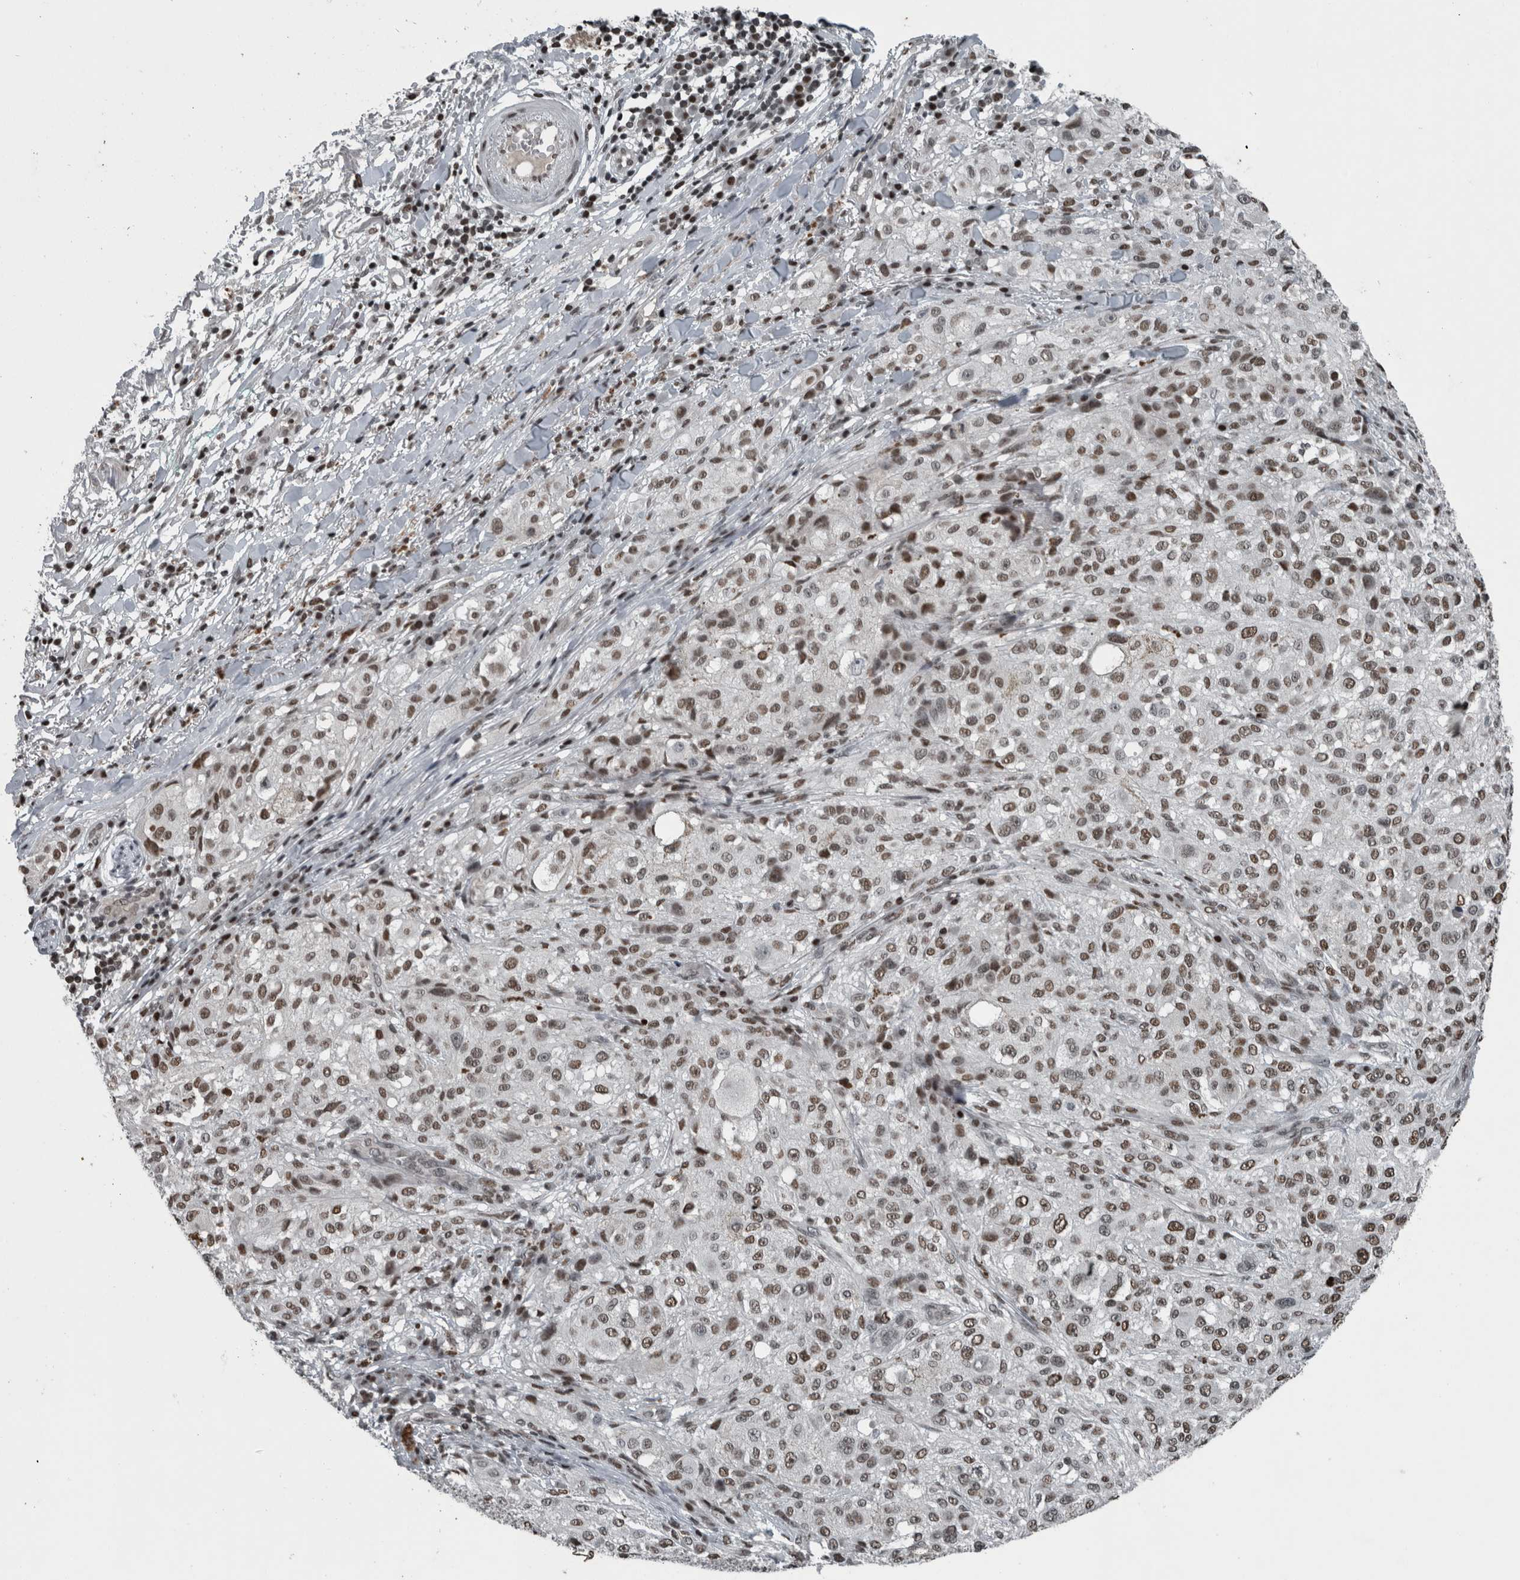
{"staining": {"intensity": "moderate", "quantity": ">75%", "location": "nuclear"}, "tissue": "melanoma", "cell_type": "Tumor cells", "image_type": "cancer", "snomed": [{"axis": "morphology", "description": "Necrosis, NOS"}, {"axis": "morphology", "description": "Malignant melanoma, NOS"}, {"axis": "topography", "description": "Skin"}], "caption": "This micrograph displays IHC staining of malignant melanoma, with medium moderate nuclear positivity in approximately >75% of tumor cells.", "gene": "UNC50", "patient": {"sex": "female", "age": 87}}